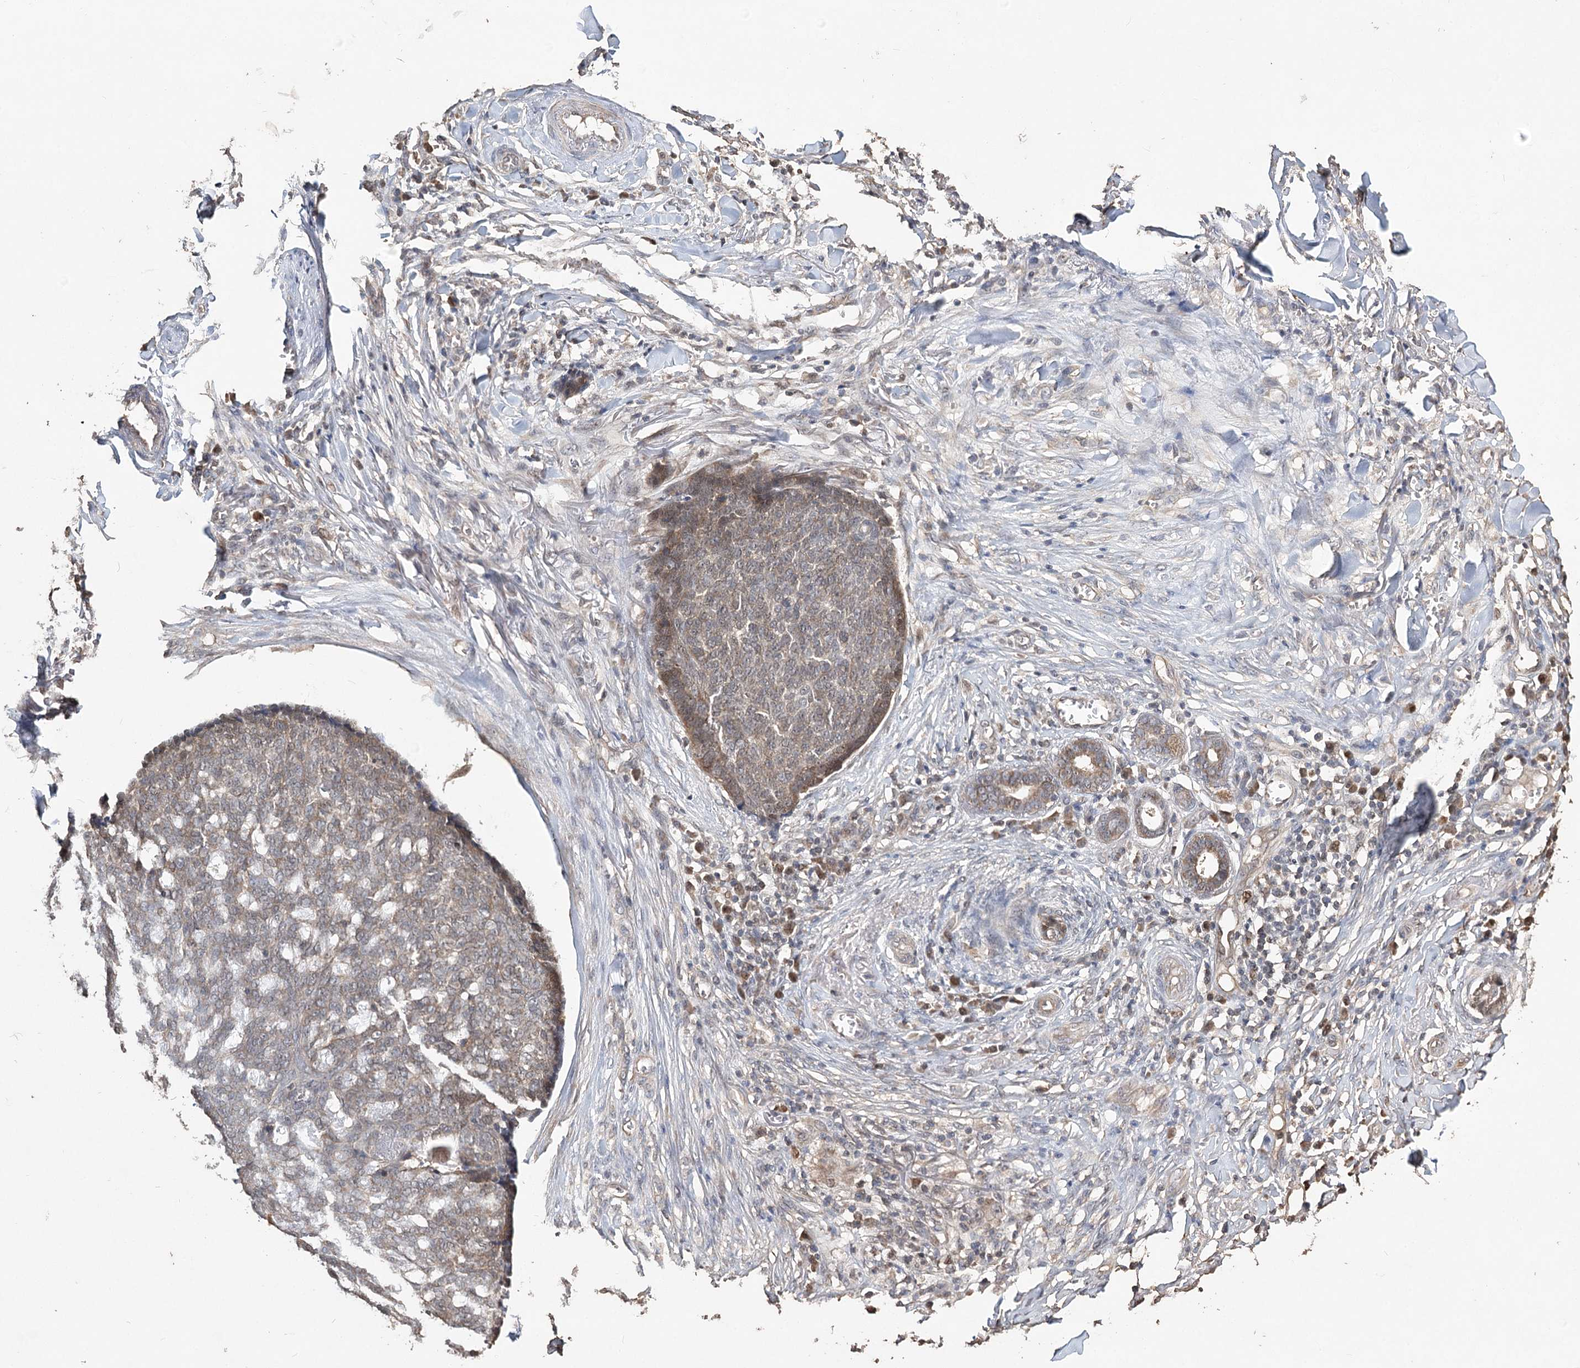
{"staining": {"intensity": "weak", "quantity": "<25%", "location": "cytoplasmic/membranous"}, "tissue": "skin cancer", "cell_type": "Tumor cells", "image_type": "cancer", "snomed": [{"axis": "morphology", "description": "Basal cell carcinoma"}, {"axis": "topography", "description": "Skin"}], "caption": "Micrograph shows no significant protein expression in tumor cells of skin basal cell carcinoma.", "gene": "NOPCHAP1", "patient": {"sex": "male", "age": 84}}